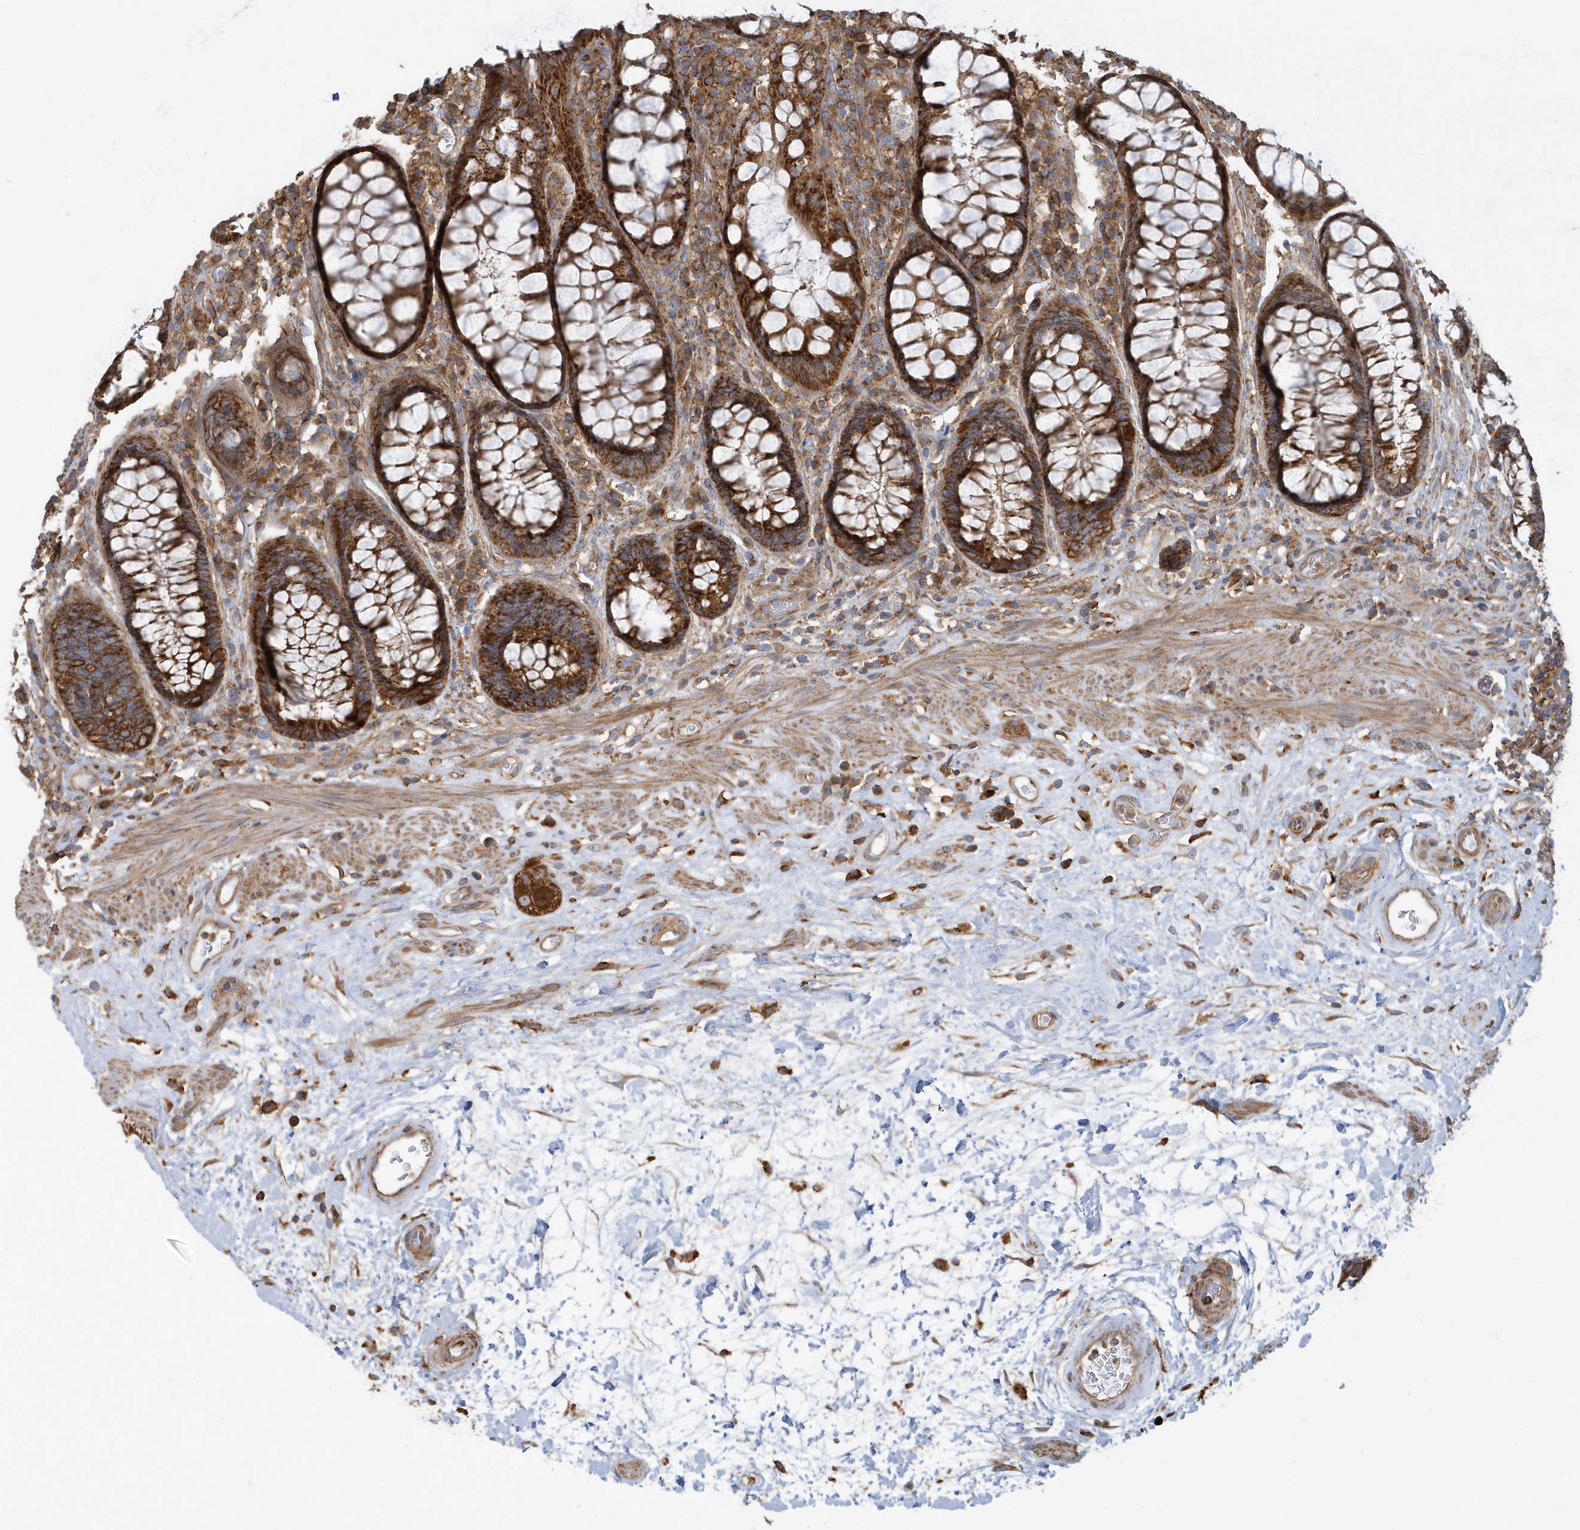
{"staining": {"intensity": "strong", "quantity": ">75%", "location": "cytoplasmic/membranous"}, "tissue": "rectum", "cell_type": "Glandular cells", "image_type": "normal", "snomed": [{"axis": "morphology", "description": "Normal tissue, NOS"}, {"axis": "topography", "description": "Rectum"}], "caption": "A photomicrograph of rectum stained for a protein reveals strong cytoplasmic/membranous brown staining in glandular cells. (DAB (3,3'-diaminobenzidine) IHC, brown staining for protein, blue staining for nuclei).", "gene": "TRAIP", "patient": {"sex": "male", "age": 64}}